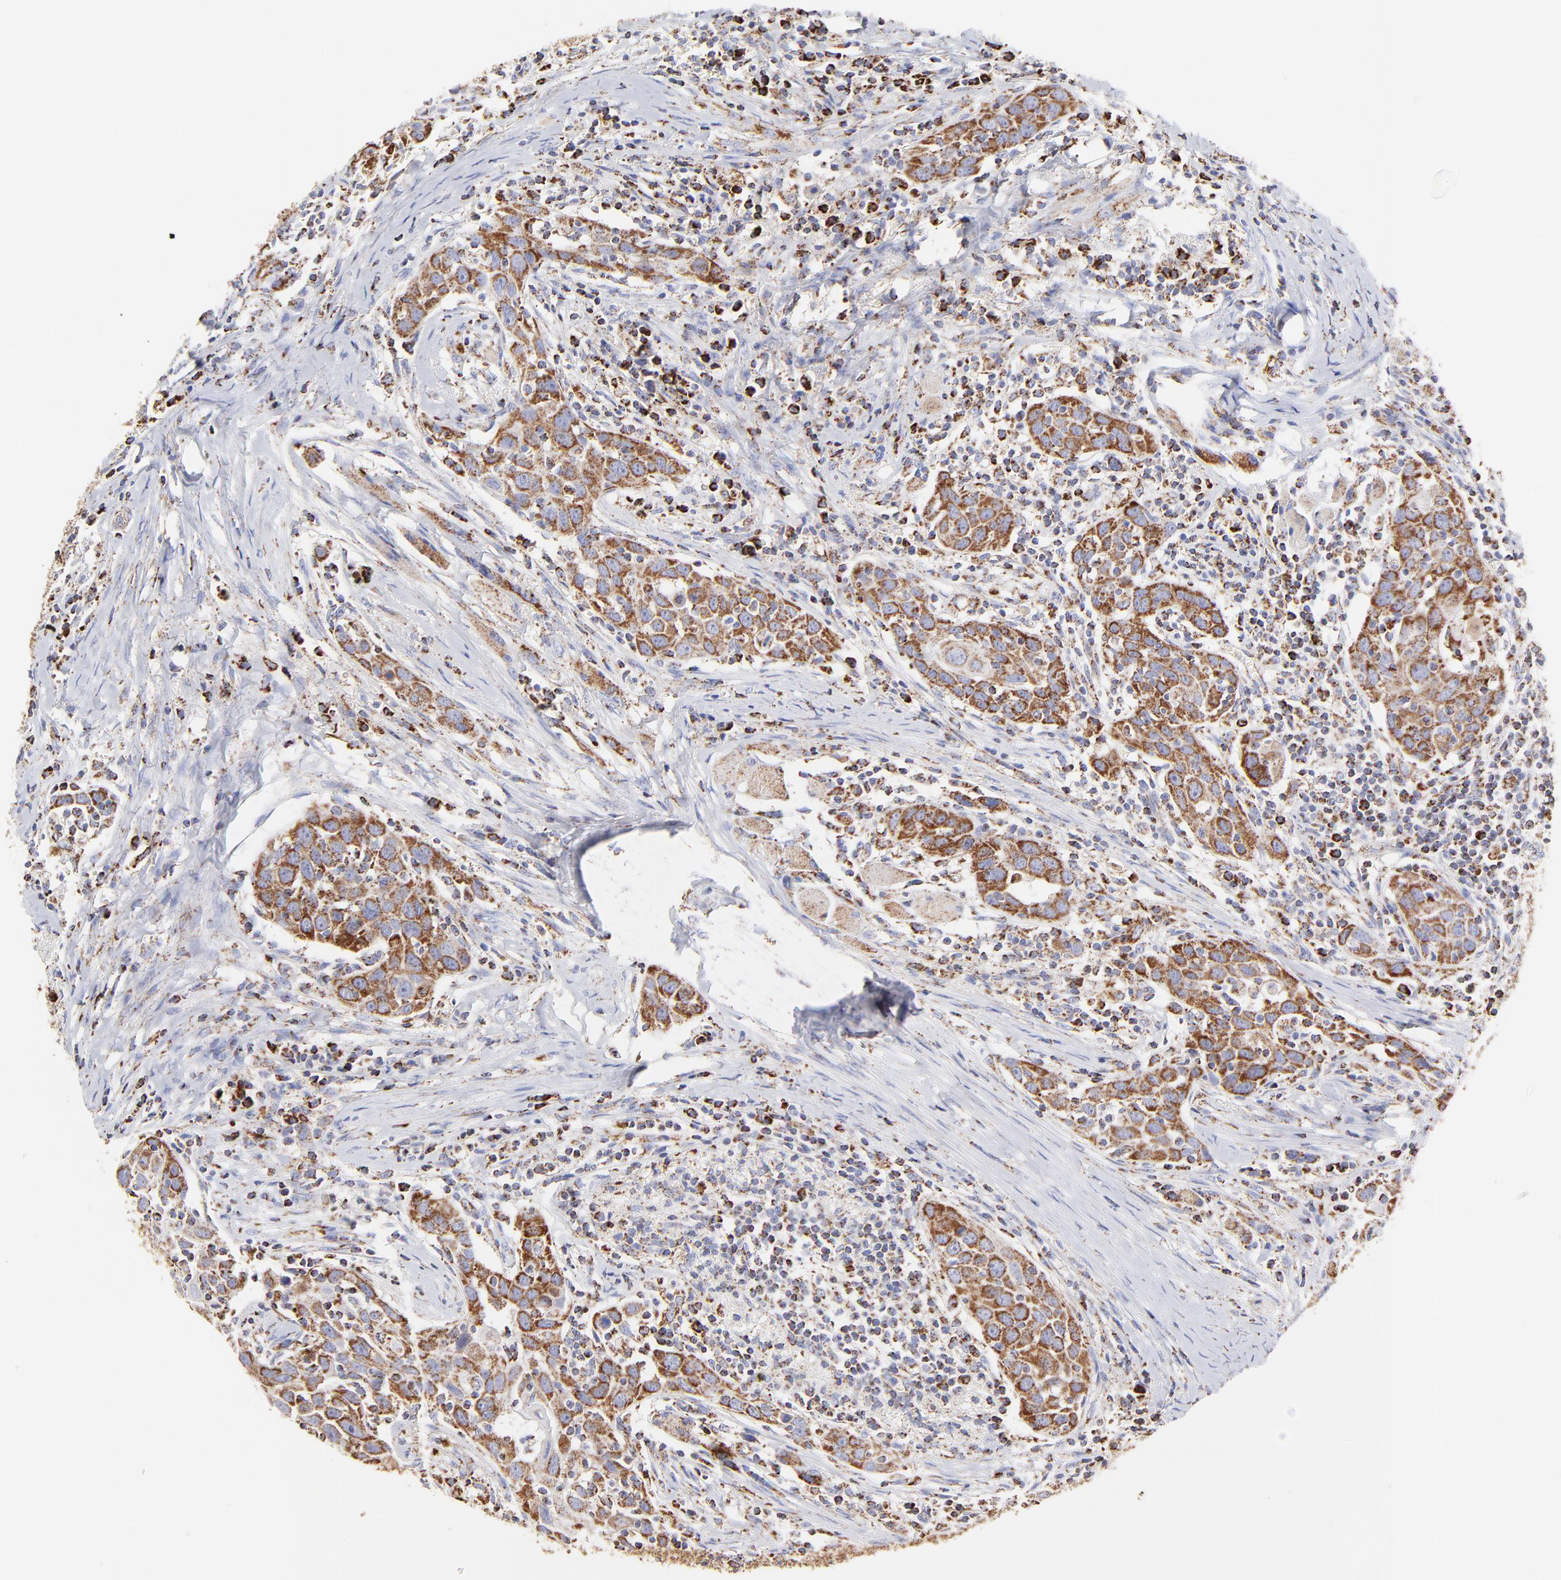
{"staining": {"intensity": "moderate", "quantity": ">75%", "location": "cytoplasmic/membranous"}, "tissue": "head and neck cancer", "cell_type": "Tumor cells", "image_type": "cancer", "snomed": [{"axis": "morphology", "description": "Squamous cell carcinoma, NOS"}, {"axis": "topography", "description": "Oral tissue"}, {"axis": "topography", "description": "Head-Neck"}], "caption": "High-magnification brightfield microscopy of head and neck cancer (squamous cell carcinoma) stained with DAB (brown) and counterstained with hematoxylin (blue). tumor cells exhibit moderate cytoplasmic/membranous expression is seen in about>75% of cells. (DAB (3,3'-diaminobenzidine) IHC with brightfield microscopy, high magnification).", "gene": "ECH1", "patient": {"sex": "female", "age": 50}}